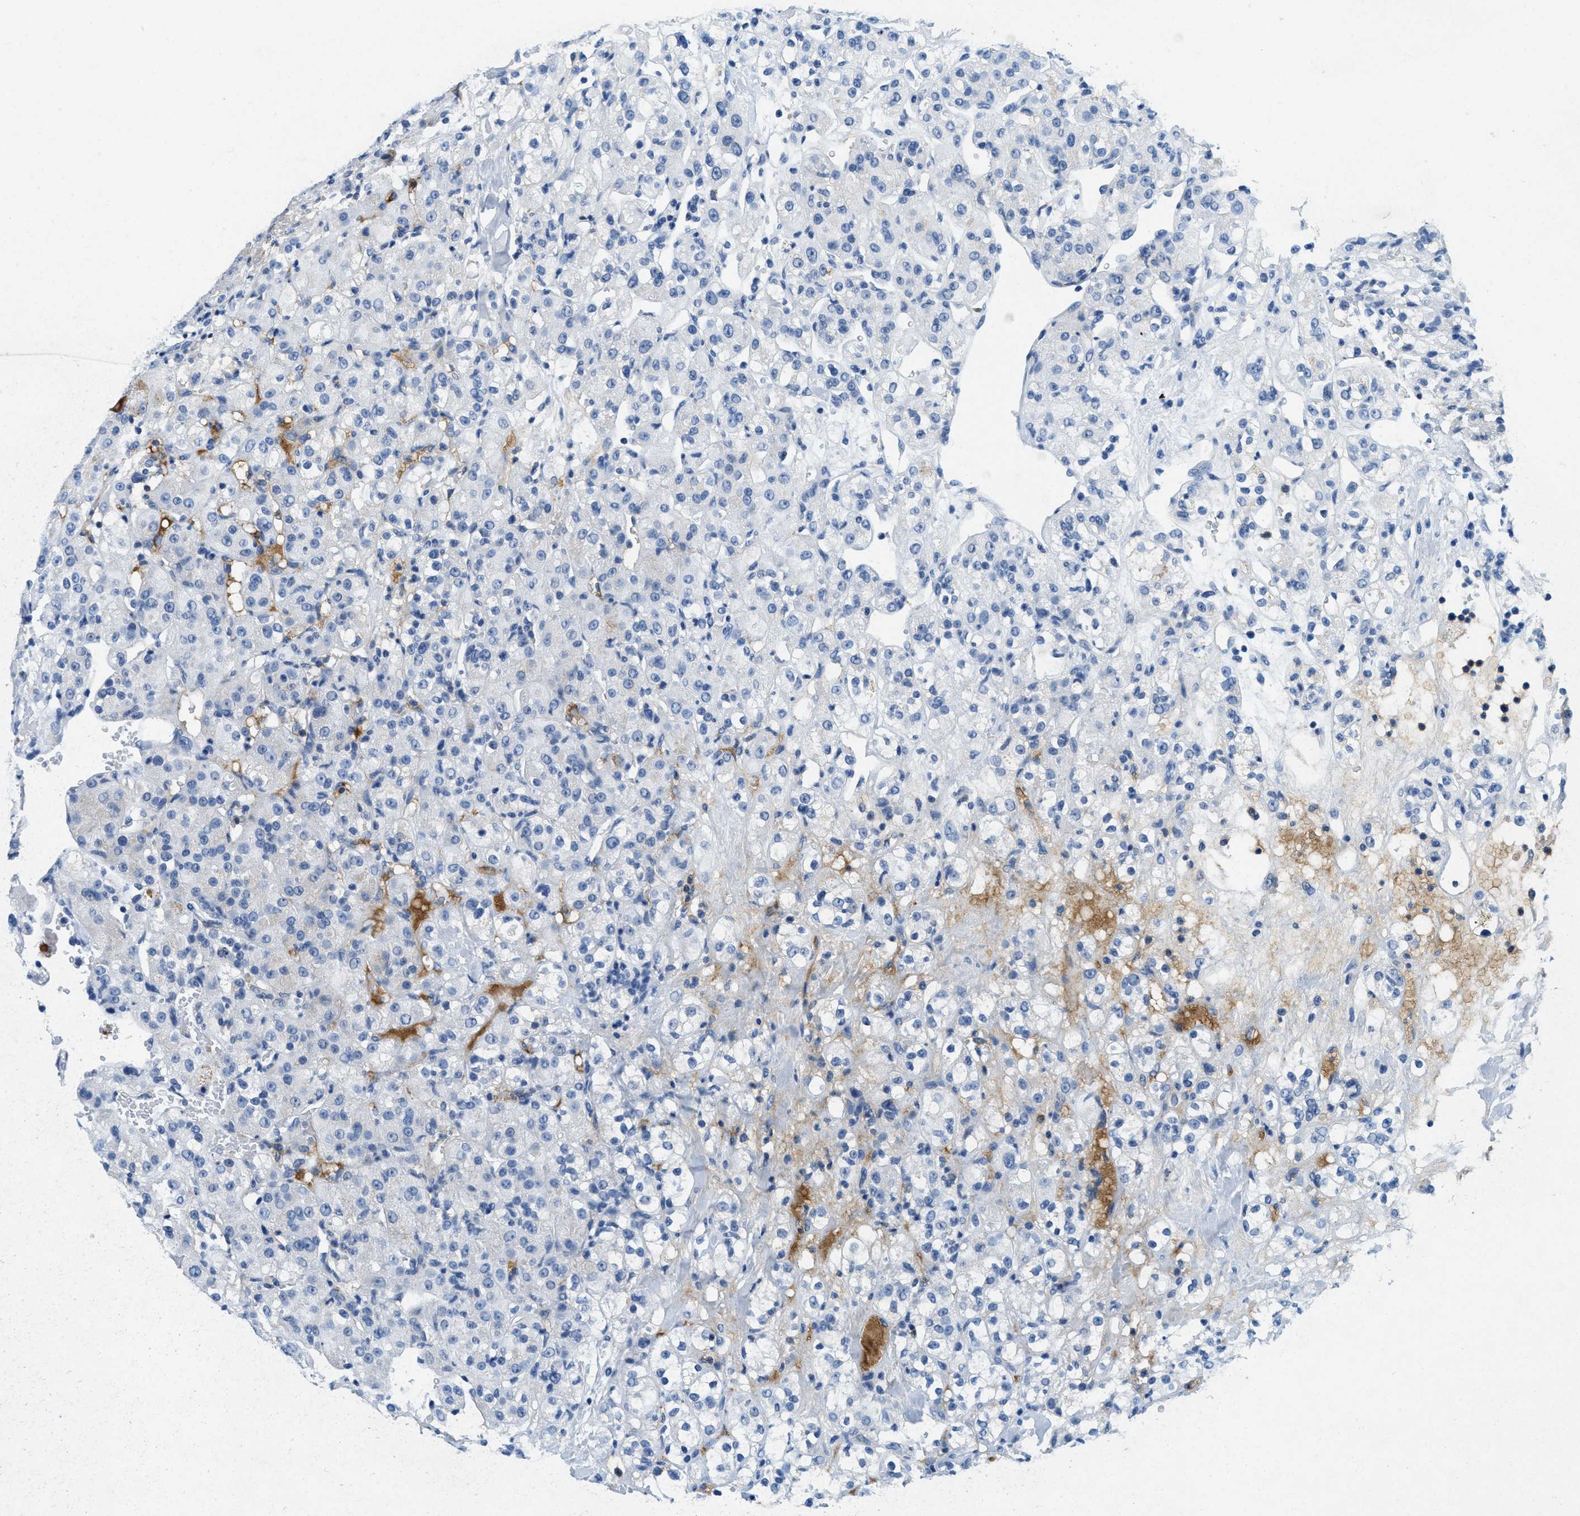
{"staining": {"intensity": "negative", "quantity": "none", "location": "none"}, "tissue": "renal cancer", "cell_type": "Tumor cells", "image_type": "cancer", "snomed": [{"axis": "morphology", "description": "Normal tissue, NOS"}, {"axis": "morphology", "description": "Adenocarcinoma, NOS"}, {"axis": "topography", "description": "Kidney"}], "caption": "Renal cancer was stained to show a protein in brown. There is no significant positivity in tumor cells.", "gene": "A2M", "patient": {"sex": "male", "age": 61}}